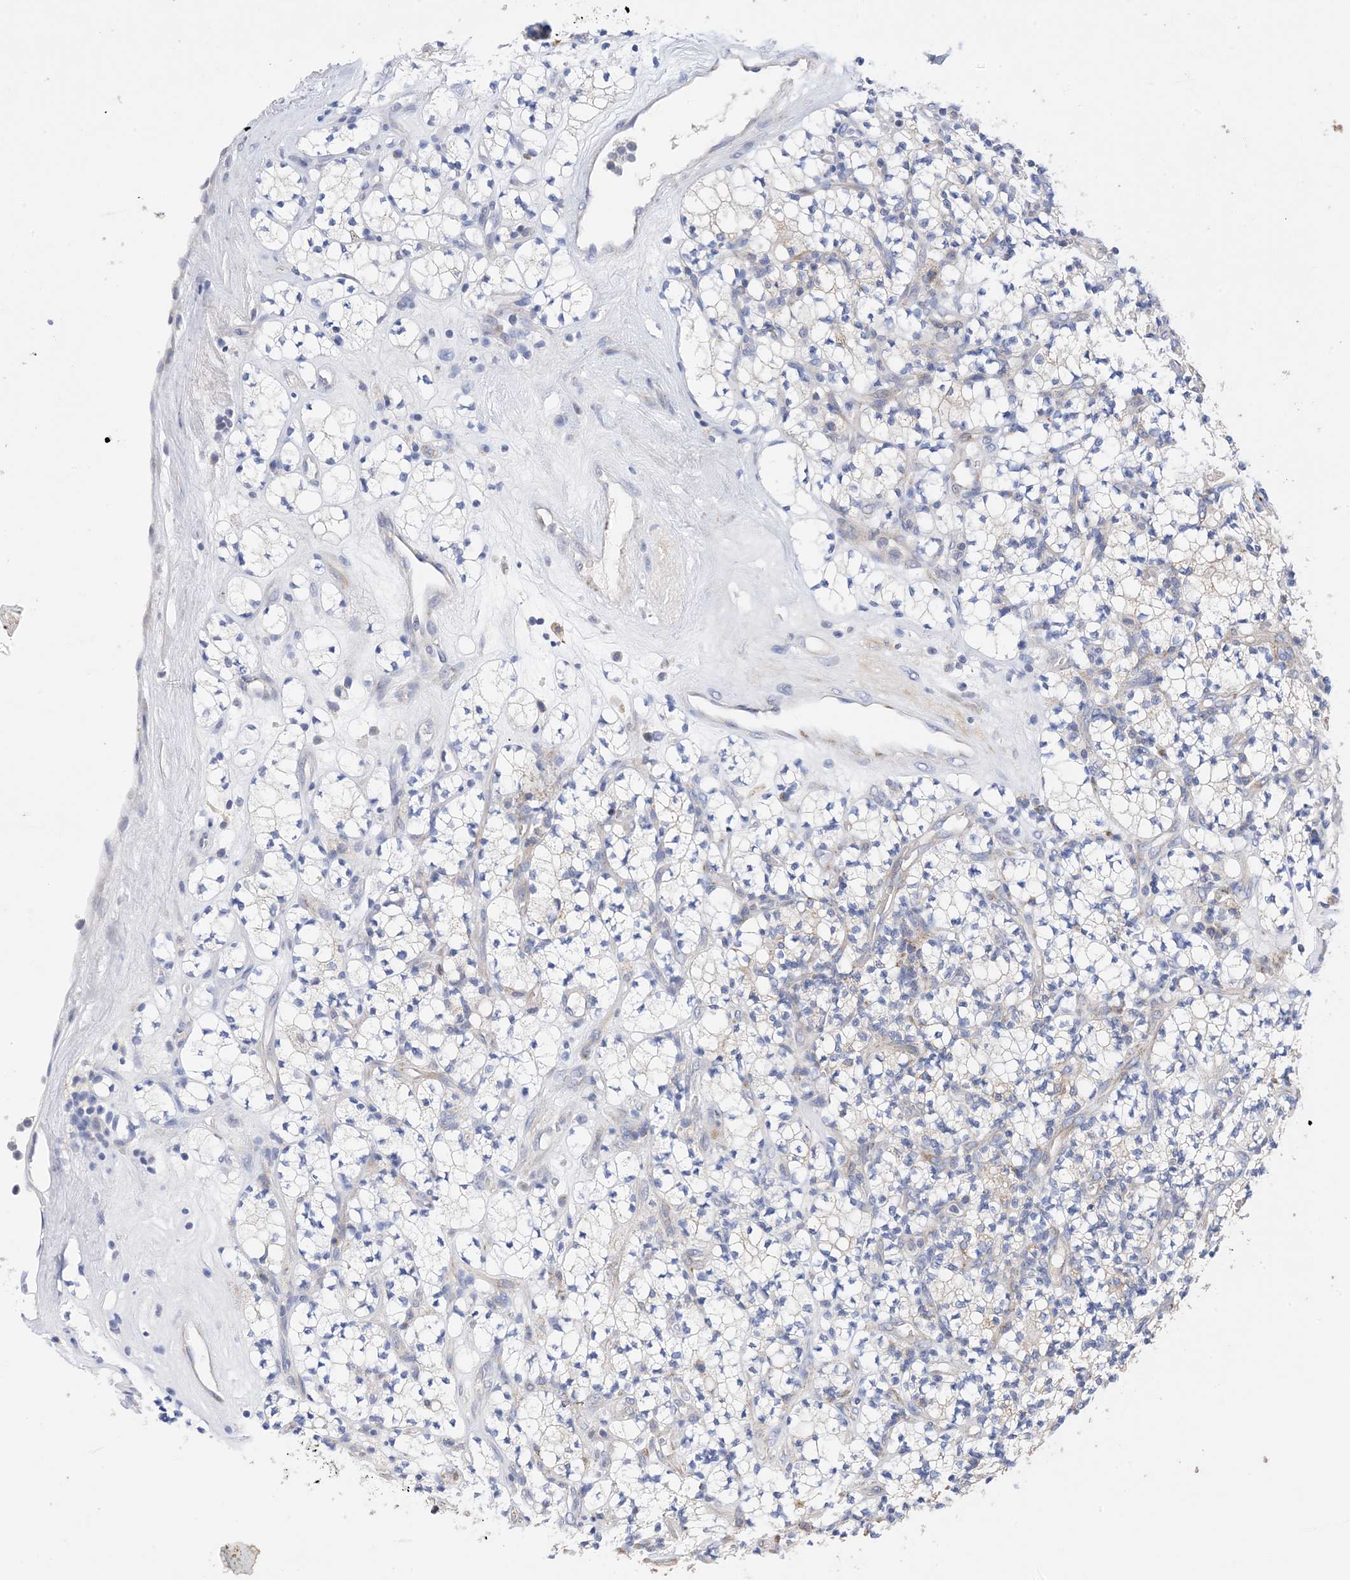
{"staining": {"intensity": "negative", "quantity": "none", "location": "none"}, "tissue": "renal cancer", "cell_type": "Tumor cells", "image_type": "cancer", "snomed": [{"axis": "morphology", "description": "Adenocarcinoma, NOS"}, {"axis": "topography", "description": "Kidney"}], "caption": "This is a micrograph of IHC staining of adenocarcinoma (renal), which shows no staining in tumor cells. The staining was performed using DAB to visualize the protein expression in brown, while the nuclei were stained in blue with hematoxylin (Magnification: 20x).", "gene": "PLK4", "patient": {"sex": "male", "age": 77}}